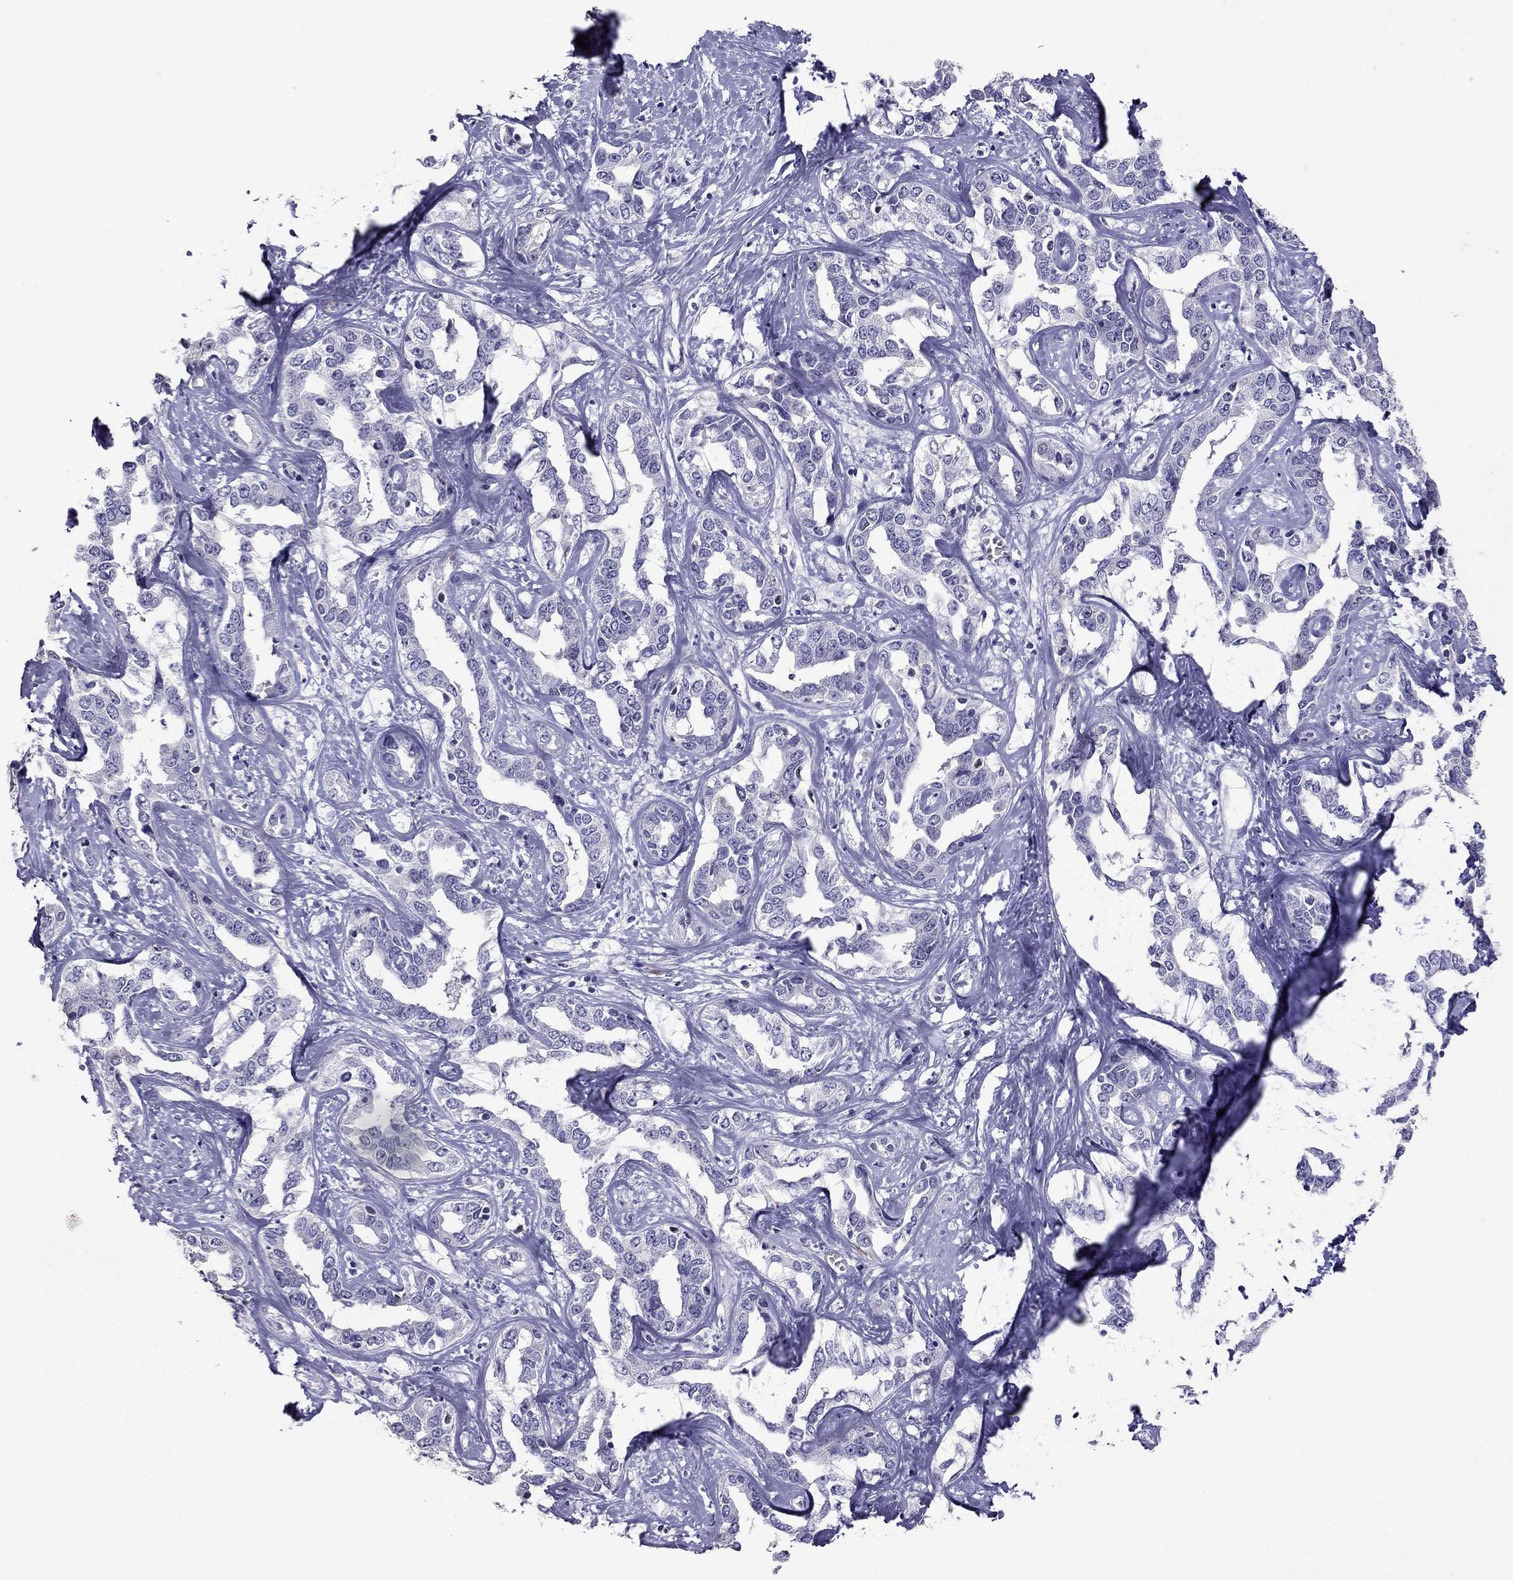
{"staining": {"intensity": "negative", "quantity": "none", "location": "none"}, "tissue": "liver cancer", "cell_type": "Tumor cells", "image_type": "cancer", "snomed": [{"axis": "morphology", "description": "Cholangiocarcinoma"}, {"axis": "topography", "description": "Liver"}], "caption": "The image shows no significant expression in tumor cells of liver cancer (cholangiocarcinoma). (Stains: DAB immunohistochemistry with hematoxylin counter stain, Microscopy: brightfield microscopy at high magnification).", "gene": "RGS8", "patient": {"sex": "male", "age": 59}}